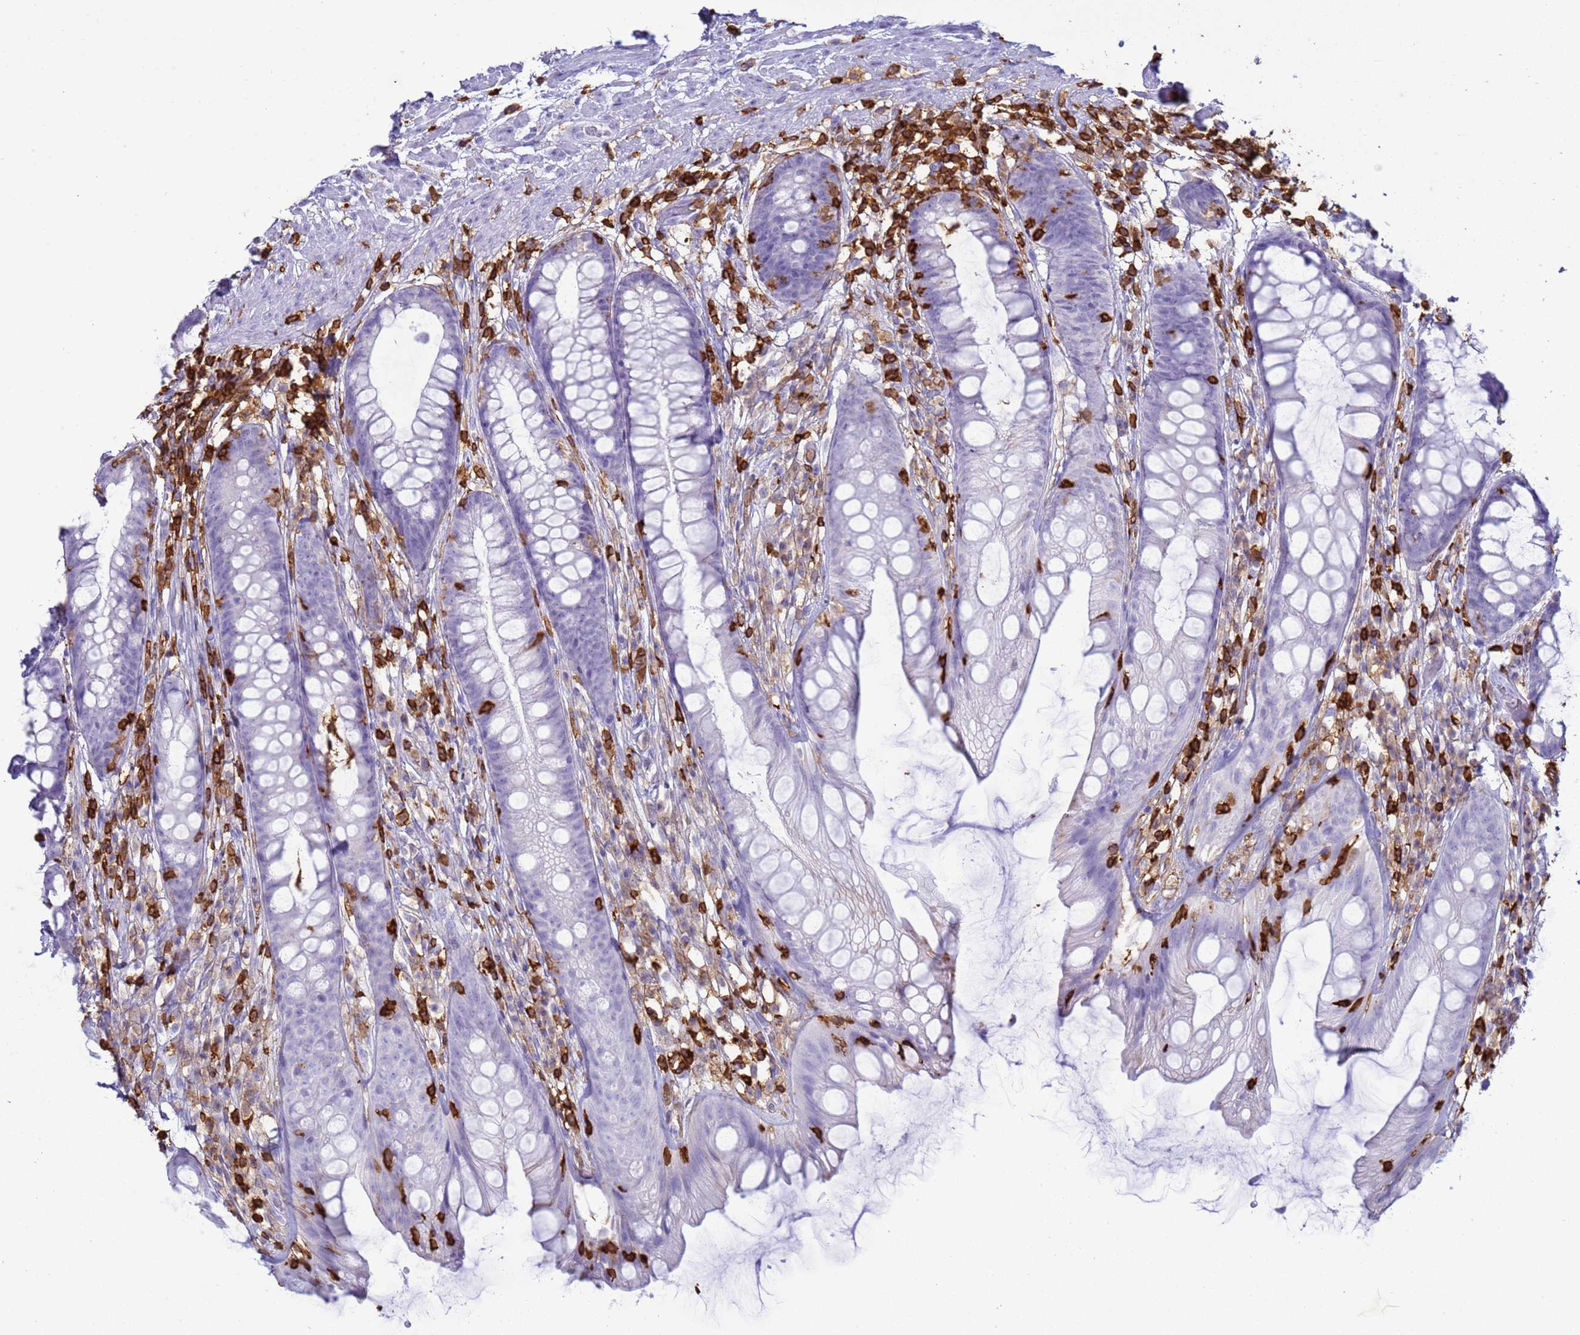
{"staining": {"intensity": "negative", "quantity": "none", "location": "none"}, "tissue": "rectum", "cell_type": "Glandular cells", "image_type": "normal", "snomed": [{"axis": "morphology", "description": "Normal tissue, NOS"}, {"axis": "topography", "description": "Rectum"}], "caption": "An immunohistochemistry micrograph of unremarkable rectum is shown. There is no staining in glandular cells of rectum. The staining was performed using DAB to visualize the protein expression in brown, while the nuclei were stained in blue with hematoxylin (Magnification: 20x).", "gene": "IRF5", "patient": {"sex": "male", "age": 74}}